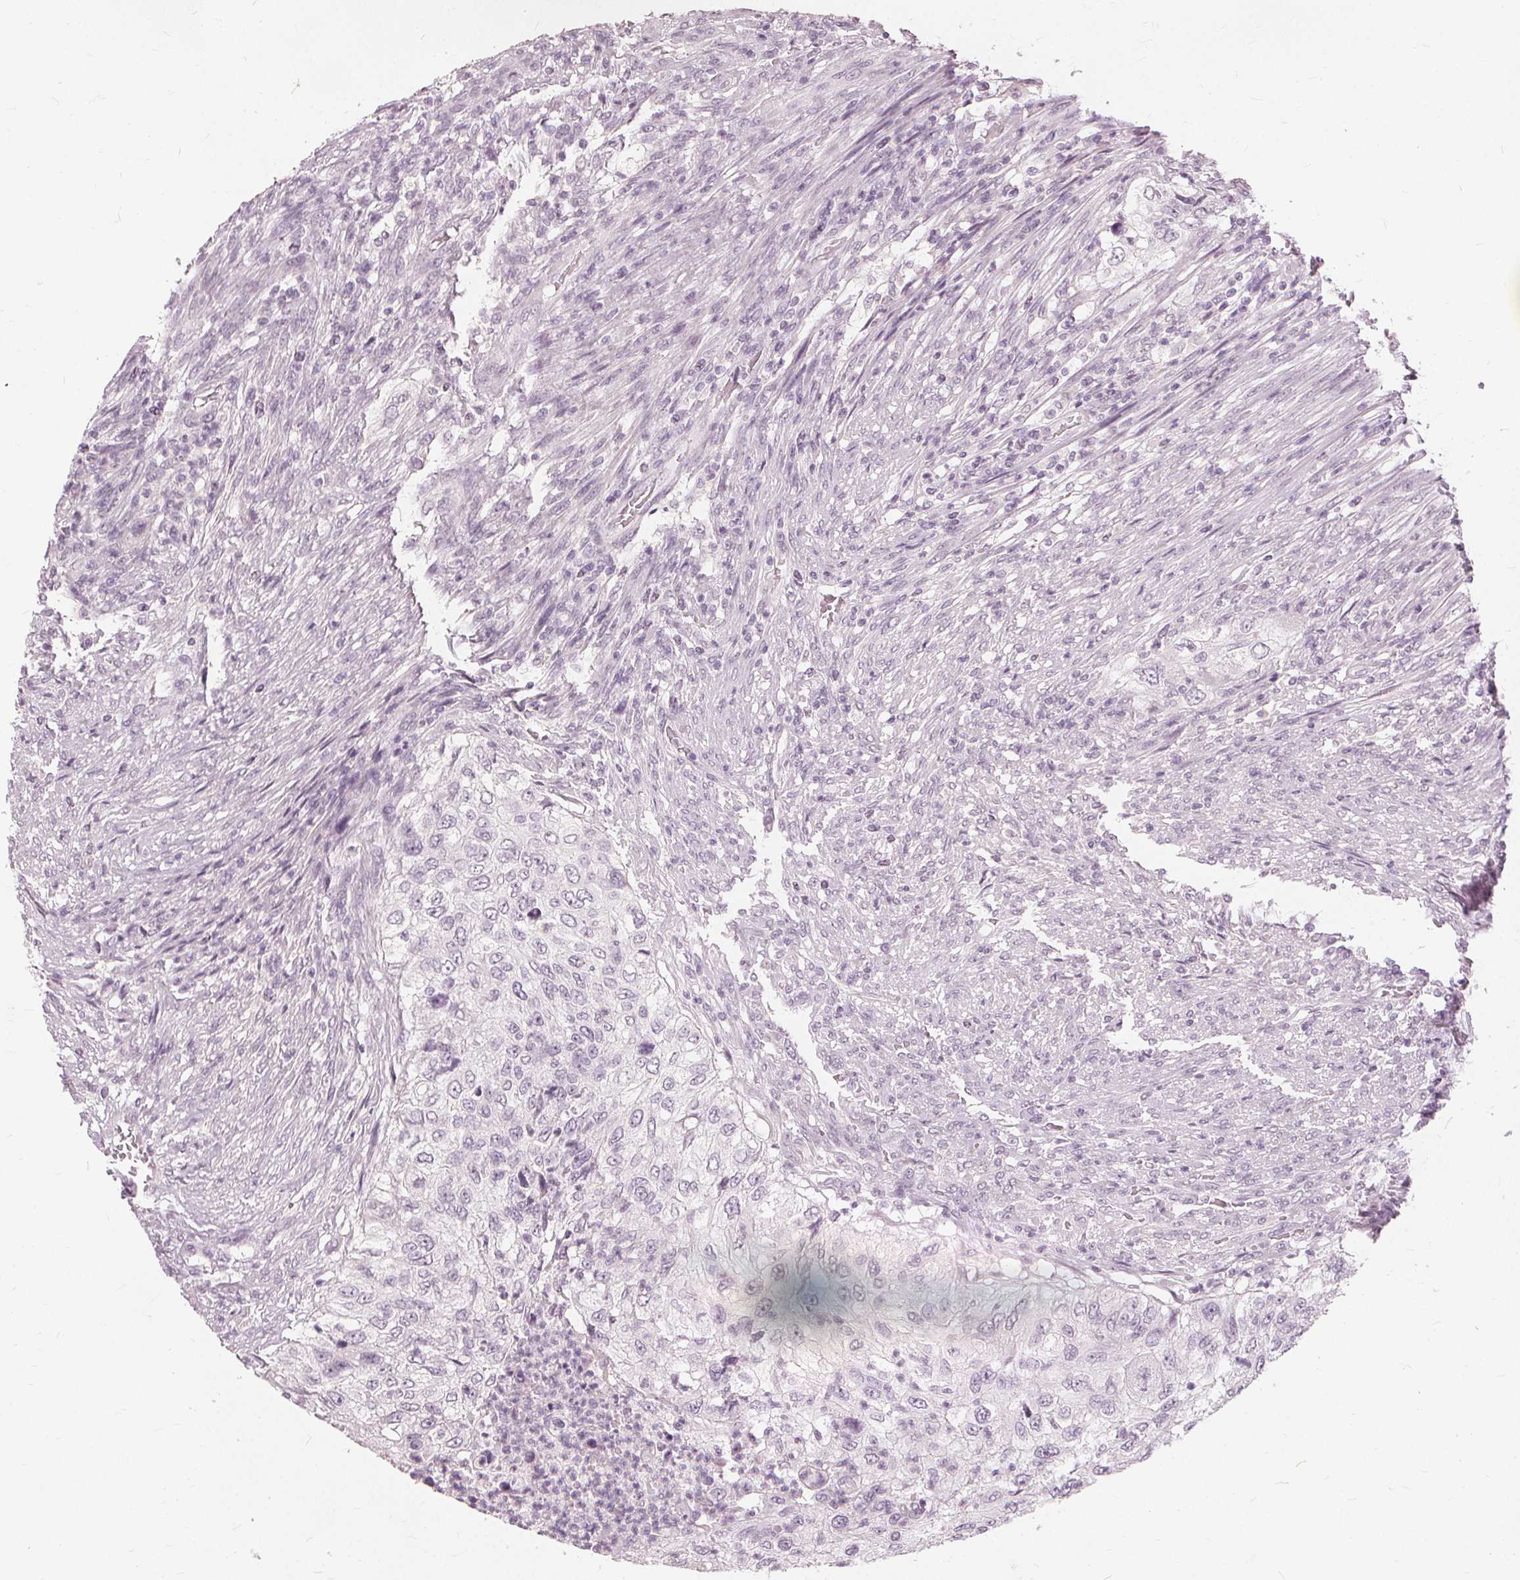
{"staining": {"intensity": "negative", "quantity": "none", "location": "none"}, "tissue": "urothelial cancer", "cell_type": "Tumor cells", "image_type": "cancer", "snomed": [{"axis": "morphology", "description": "Urothelial carcinoma, High grade"}, {"axis": "topography", "description": "Urinary bladder"}], "caption": "DAB immunohistochemical staining of human urothelial cancer demonstrates no significant staining in tumor cells.", "gene": "SFTPD", "patient": {"sex": "female", "age": 60}}